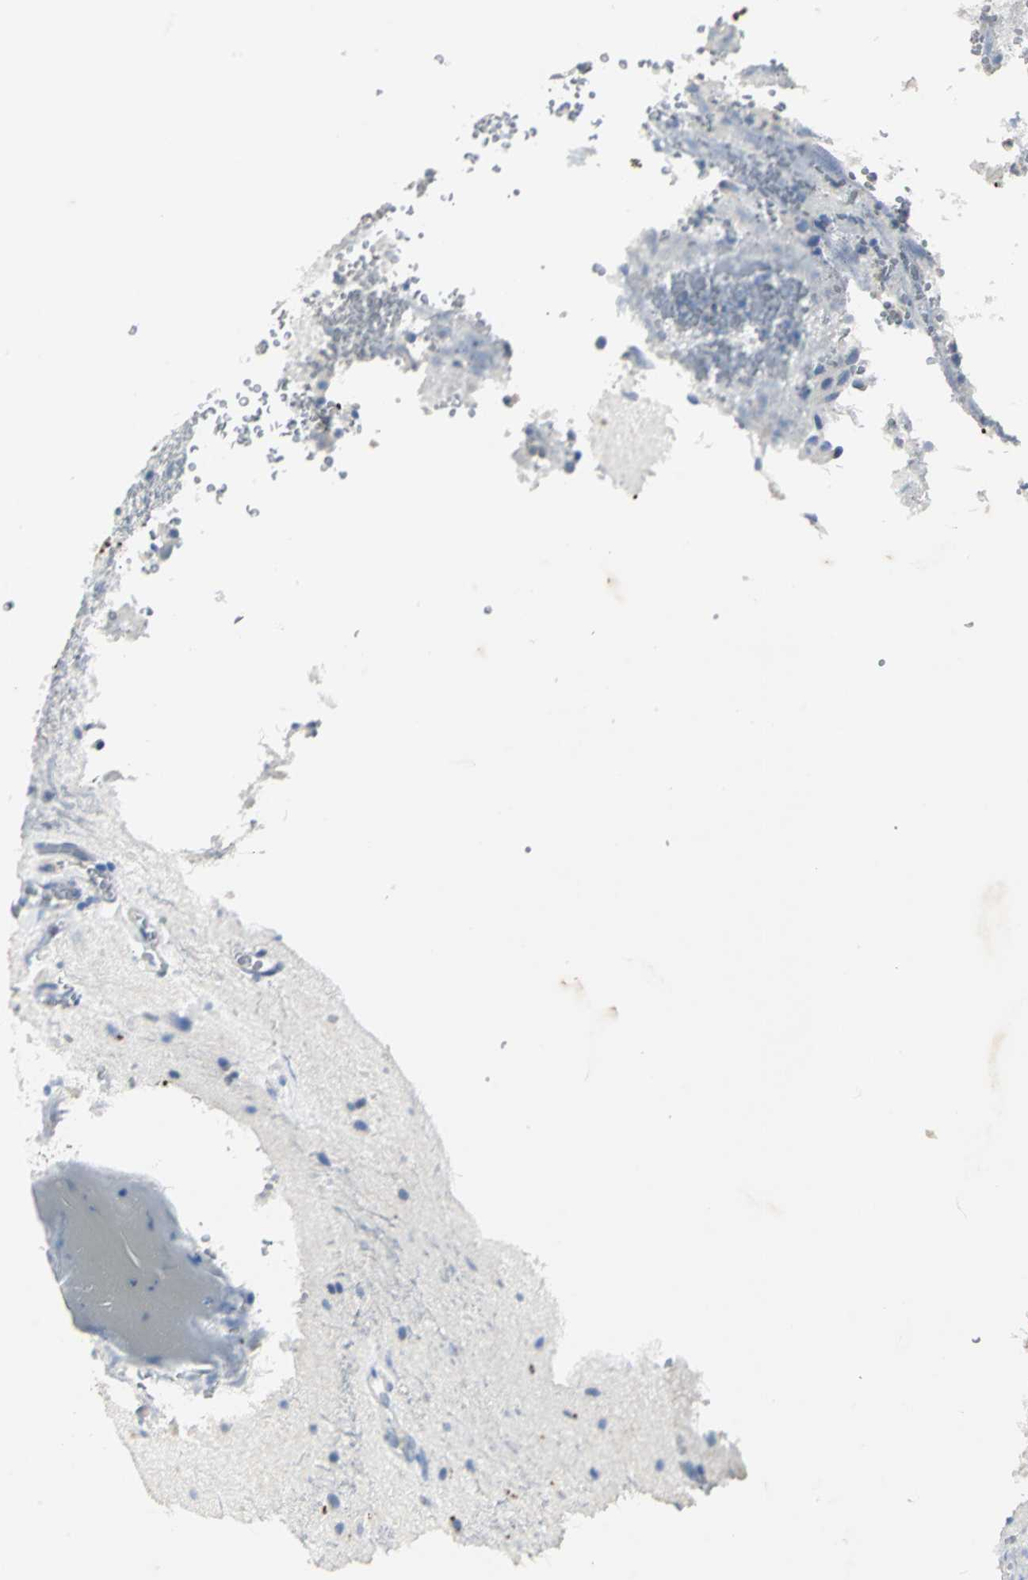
{"staining": {"intensity": "negative", "quantity": "none", "location": "none"}, "tissue": "glioma", "cell_type": "Tumor cells", "image_type": "cancer", "snomed": [{"axis": "morphology", "description": "Normal tissue, NOS"}, {"axis": "morphology", "description": "Glioma, malignant, High grade"}, {"axis": "topography", "description": "Cerebral cortex"}], "caption": "Protein analysis of malignant high-grade glioma displays no significant staining in tumor cells.", "gene": "RIPOR1", "patient": {"sex": "male", "age": 56}}